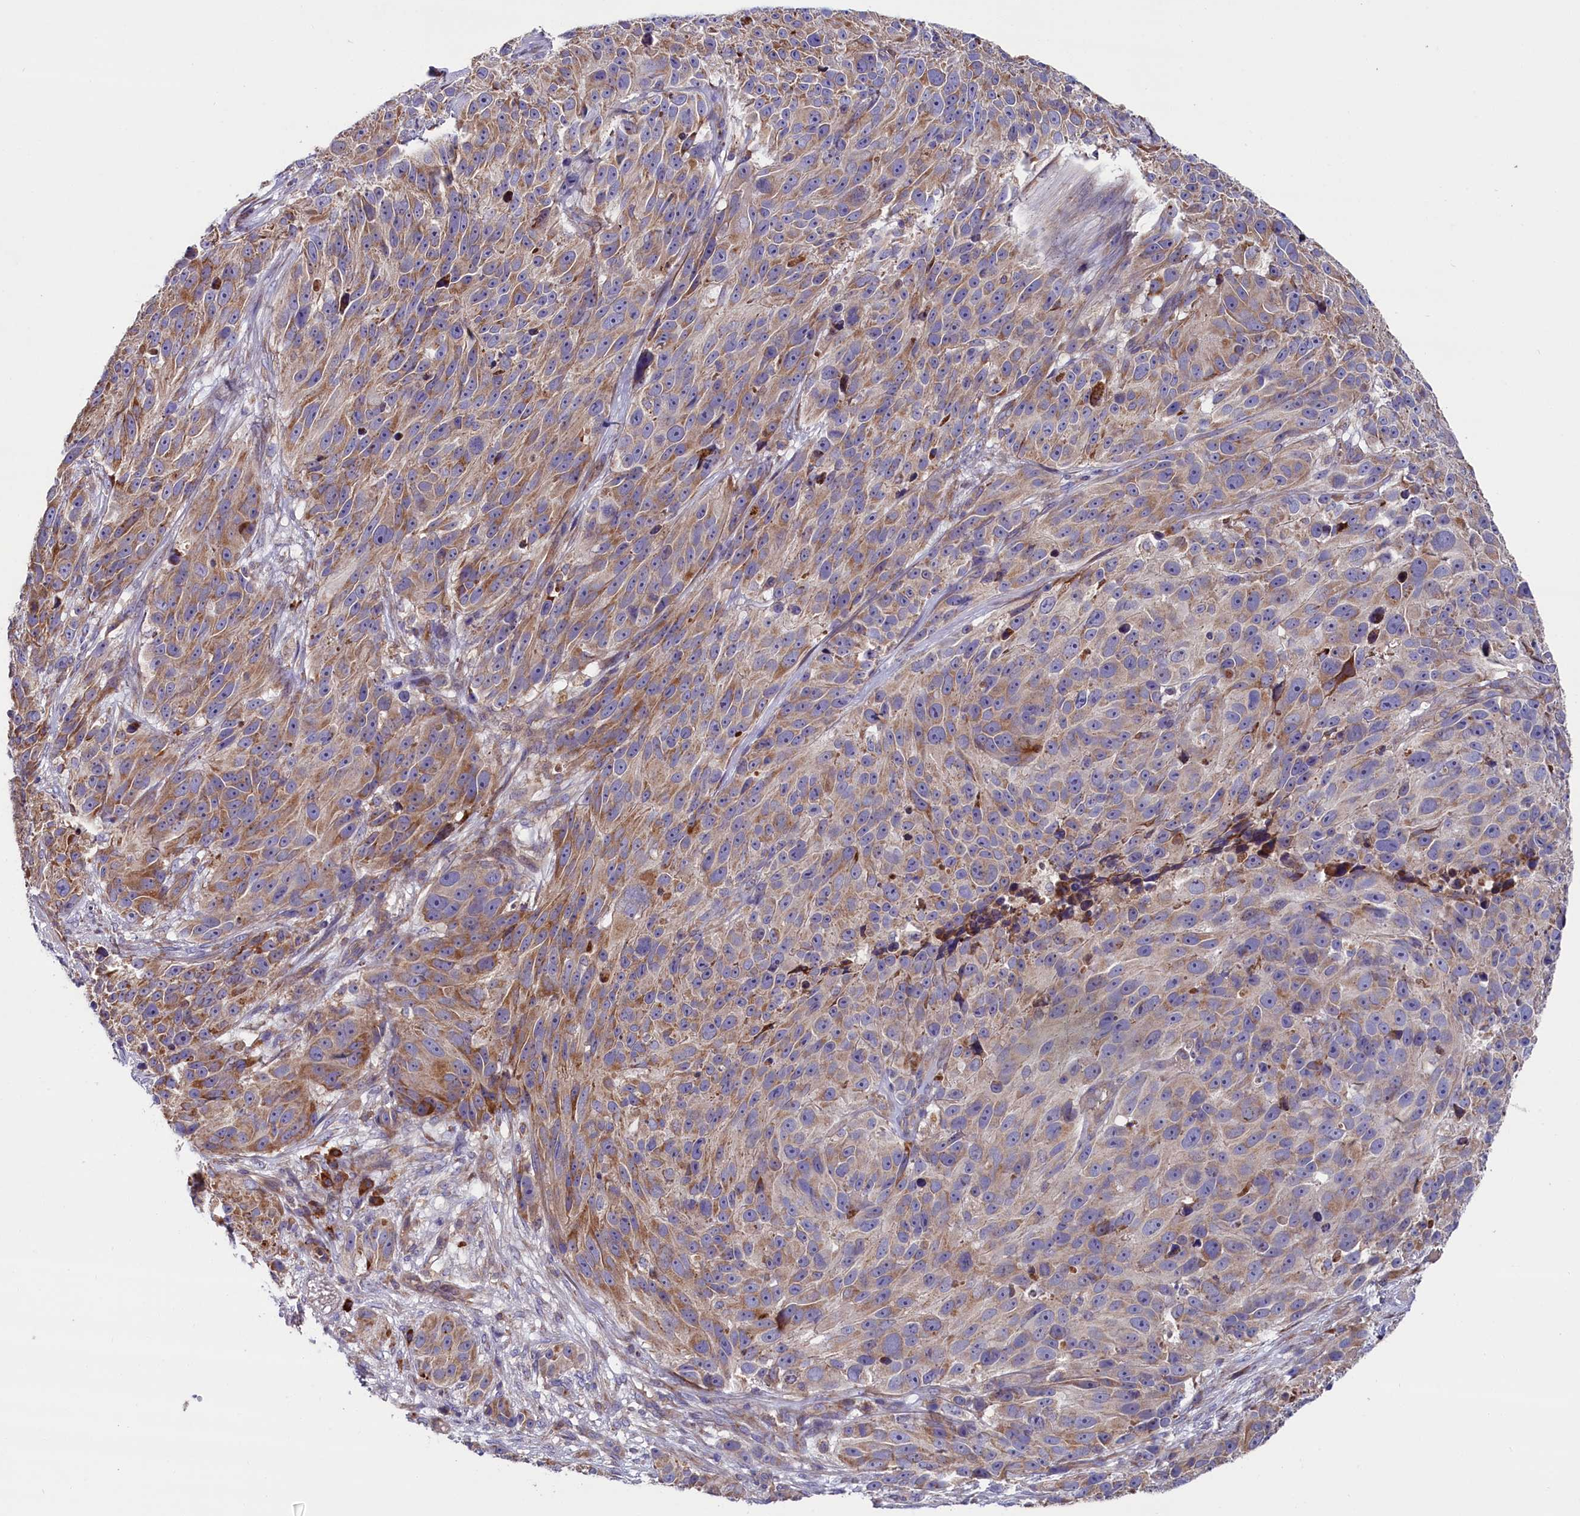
{"staining": {"intensity": "moderate", "quantity": "25%-75%", "location": "cytoplasmic/membranous"}, "tissue": "melanoma", "cell_type": "Tumor cells", "image_type": "cancer", "snomed": [{"axis": "morphology", "description": "Malignant melanoma, NOS"}, {"axis": "topography", "description": "Skin"}], "caption": "The photomicrograph shows immunohistochemical staining of melanoma. There is moderate cytoplasmic/membranous positivity is appreciated in approximately 25%-75% of tumor cells.", "gene": "ZSWIM1", "patient": {"sex": "male", "age": 84}}